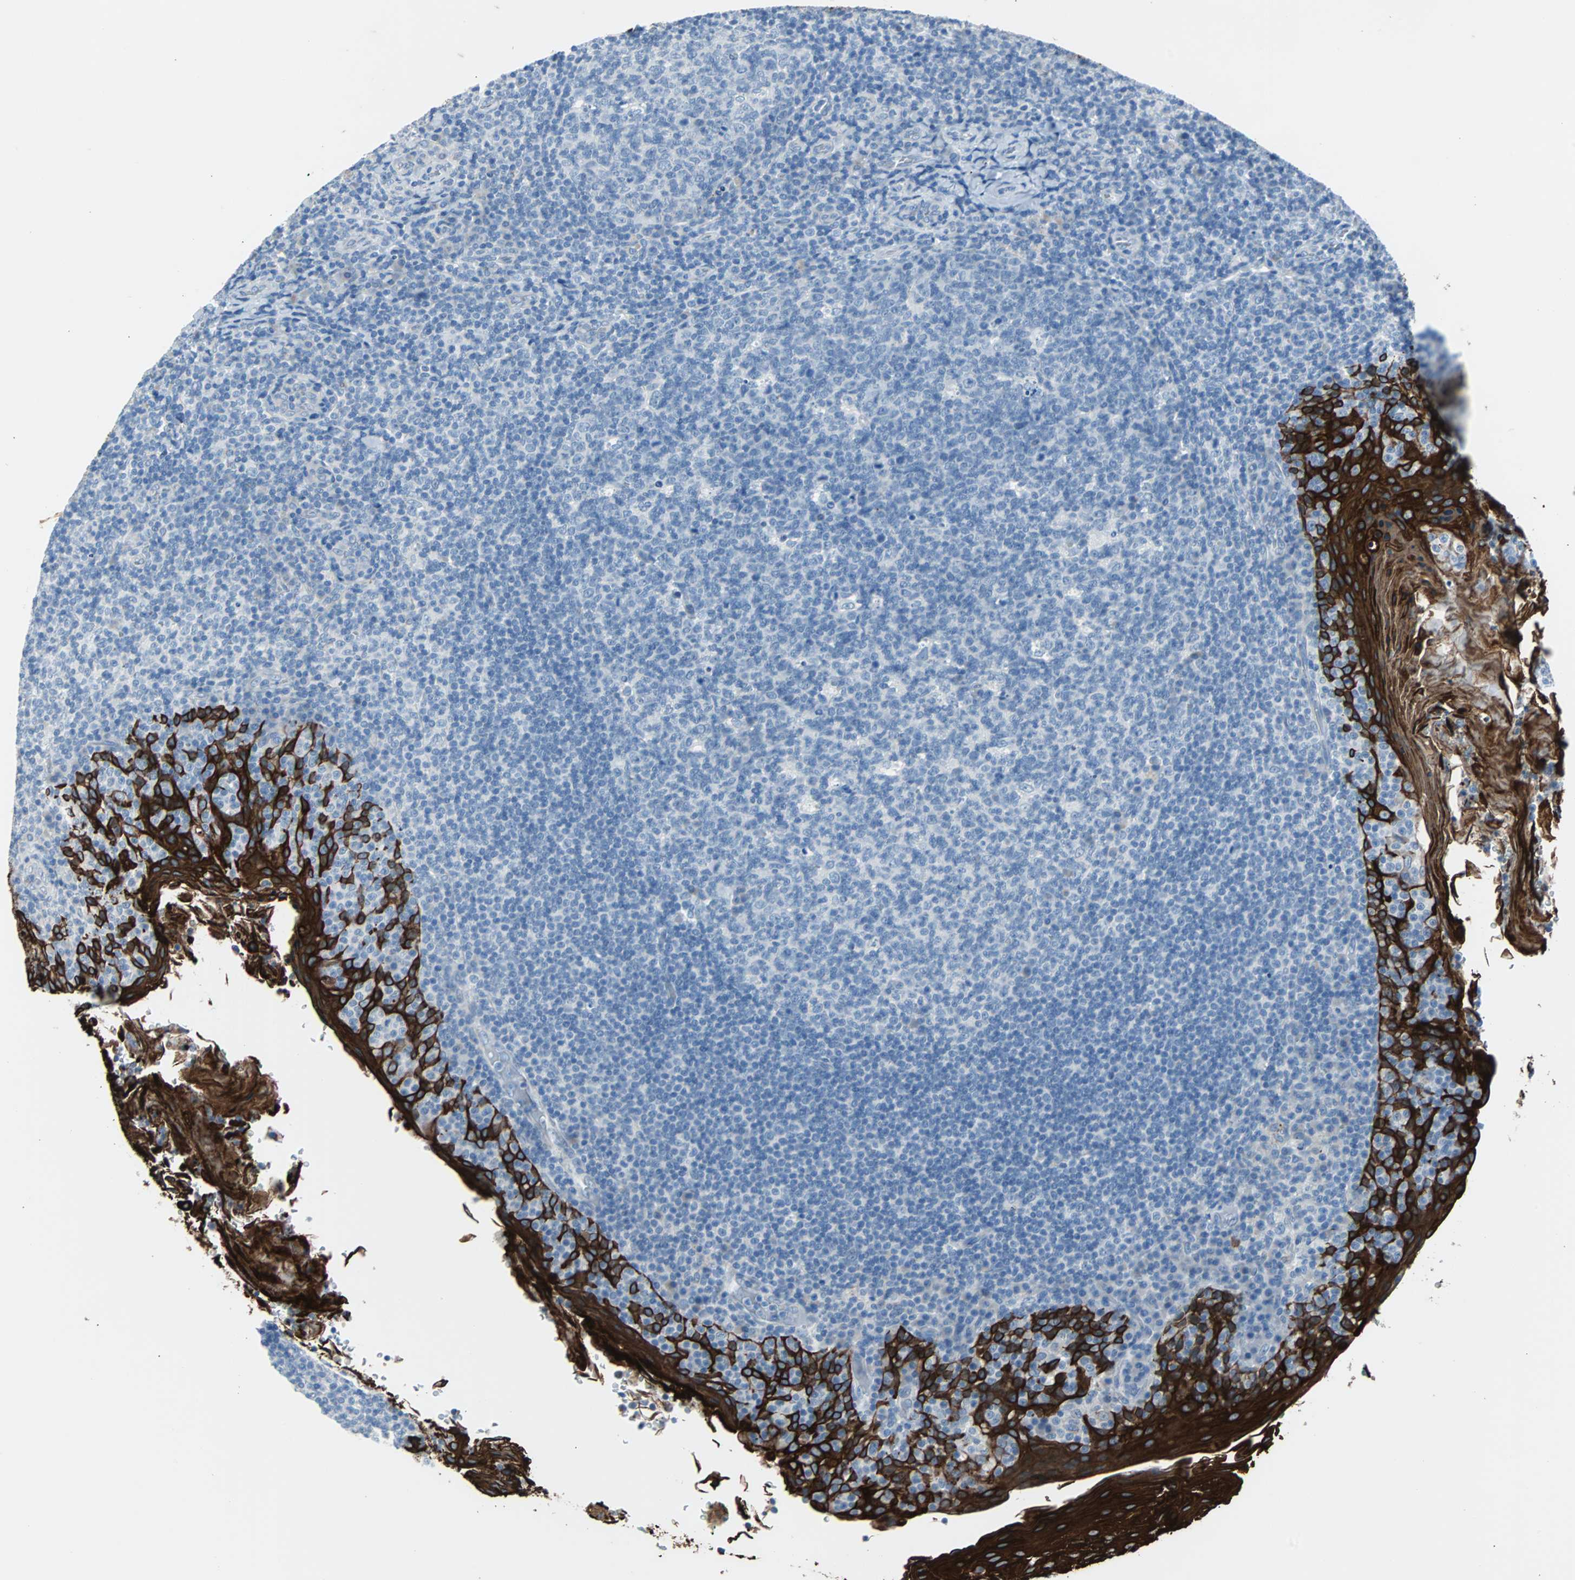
{"staining": {"intensity": "negative", "quantity": "none", "location": "none"}, "tissue": "tonsil", "cell_type": "Germinal center cells", "image_type": "normal", "snomed": [{"axis": "morphology", "description": "Normal tissue, NOS"}, {"axis": "topography", "description": "Tonsil"}], "caption": "DAB (3,3'-diaminobenzidine) immunohistochemical staining of unremarkable human tonsil exhibits no significant expression in germinal center cells. (DAB (3,3'-diaminobenzidine) immunohistochemistry (IHC), high magnification).", "gene": "KRT7", "patient": {"sex": "male", "age": 17}}